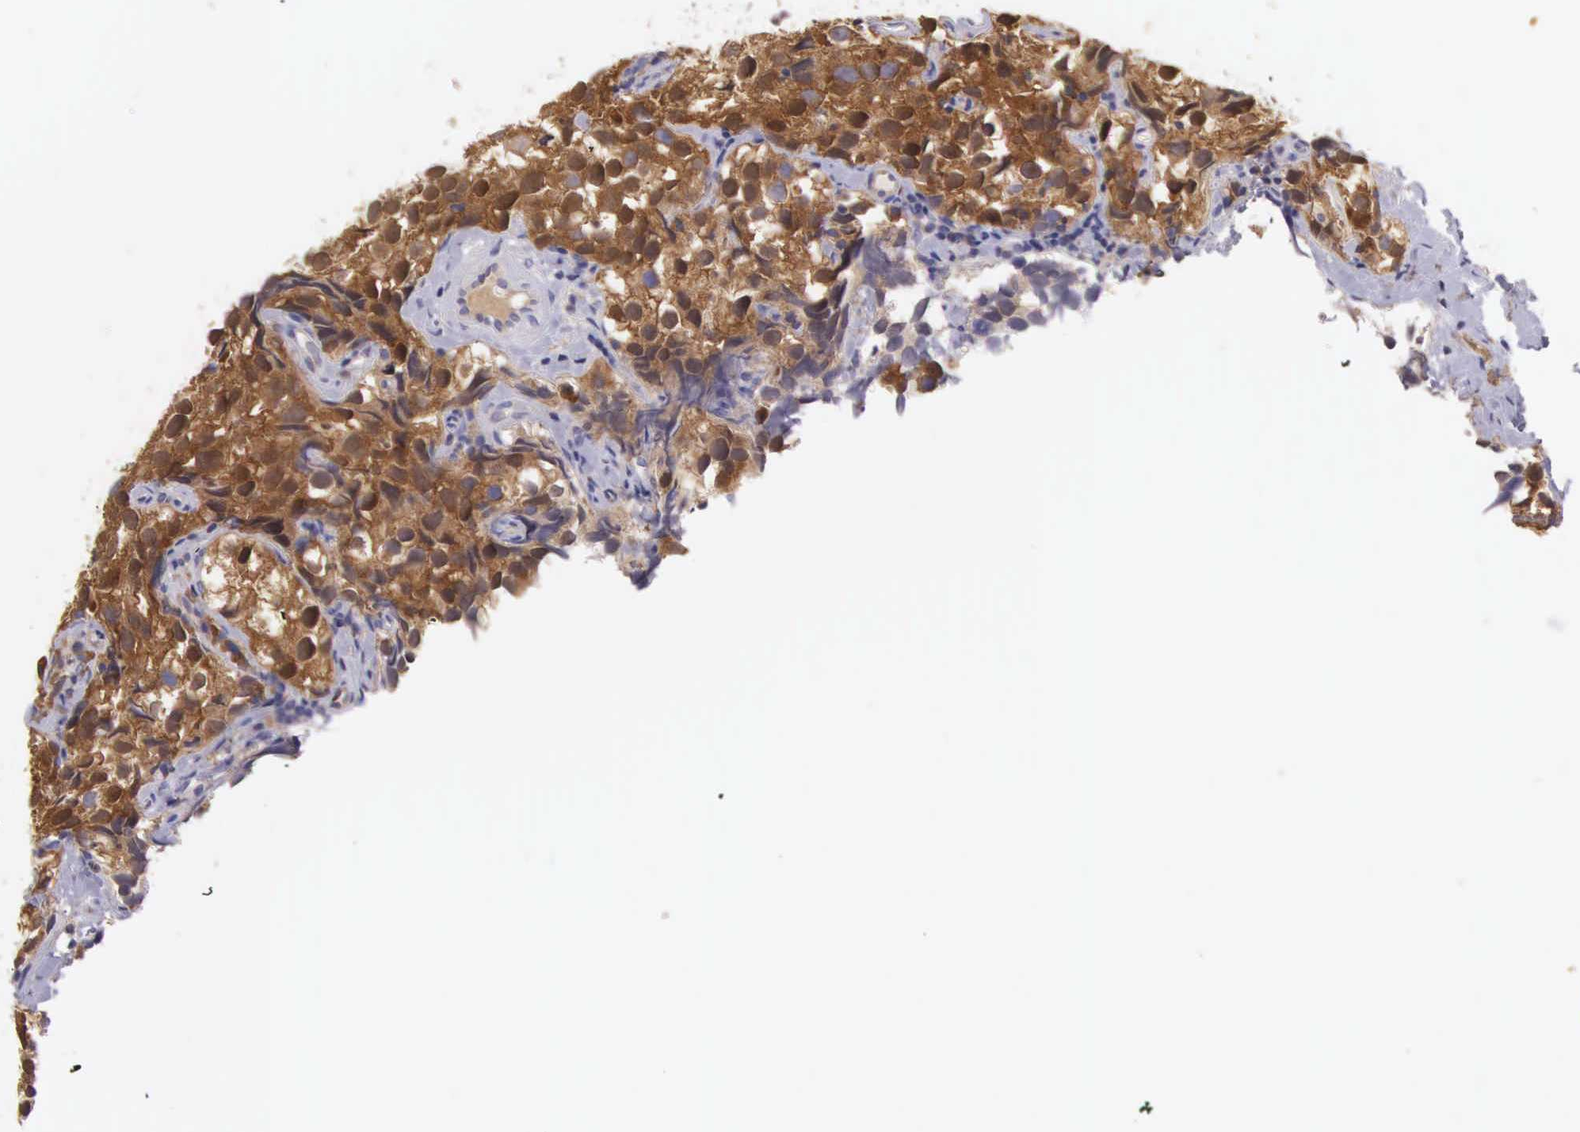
{"staining": {"intensity": "strong", "quantity": ">75%", "location": "cytoplasmic/membranous"}, "tissue": "testis cancer", "cell_type": "Tumor cells", "image_type": "cancer", "snomed": [{"axis": "morphology", "description": "Seminoma, NOS"}, {"axis": "topography", "description": "Testis"}], "caption": "IHC (DAB (3,3'-diaminobenzidine)) staining of testis cancer (seminoma) displays strong cytoplasmic/membranous protein staining in about >75% of tumor cells.", "gene": "OSBPL3", "patient": {"sex": "male", "age": 39}}